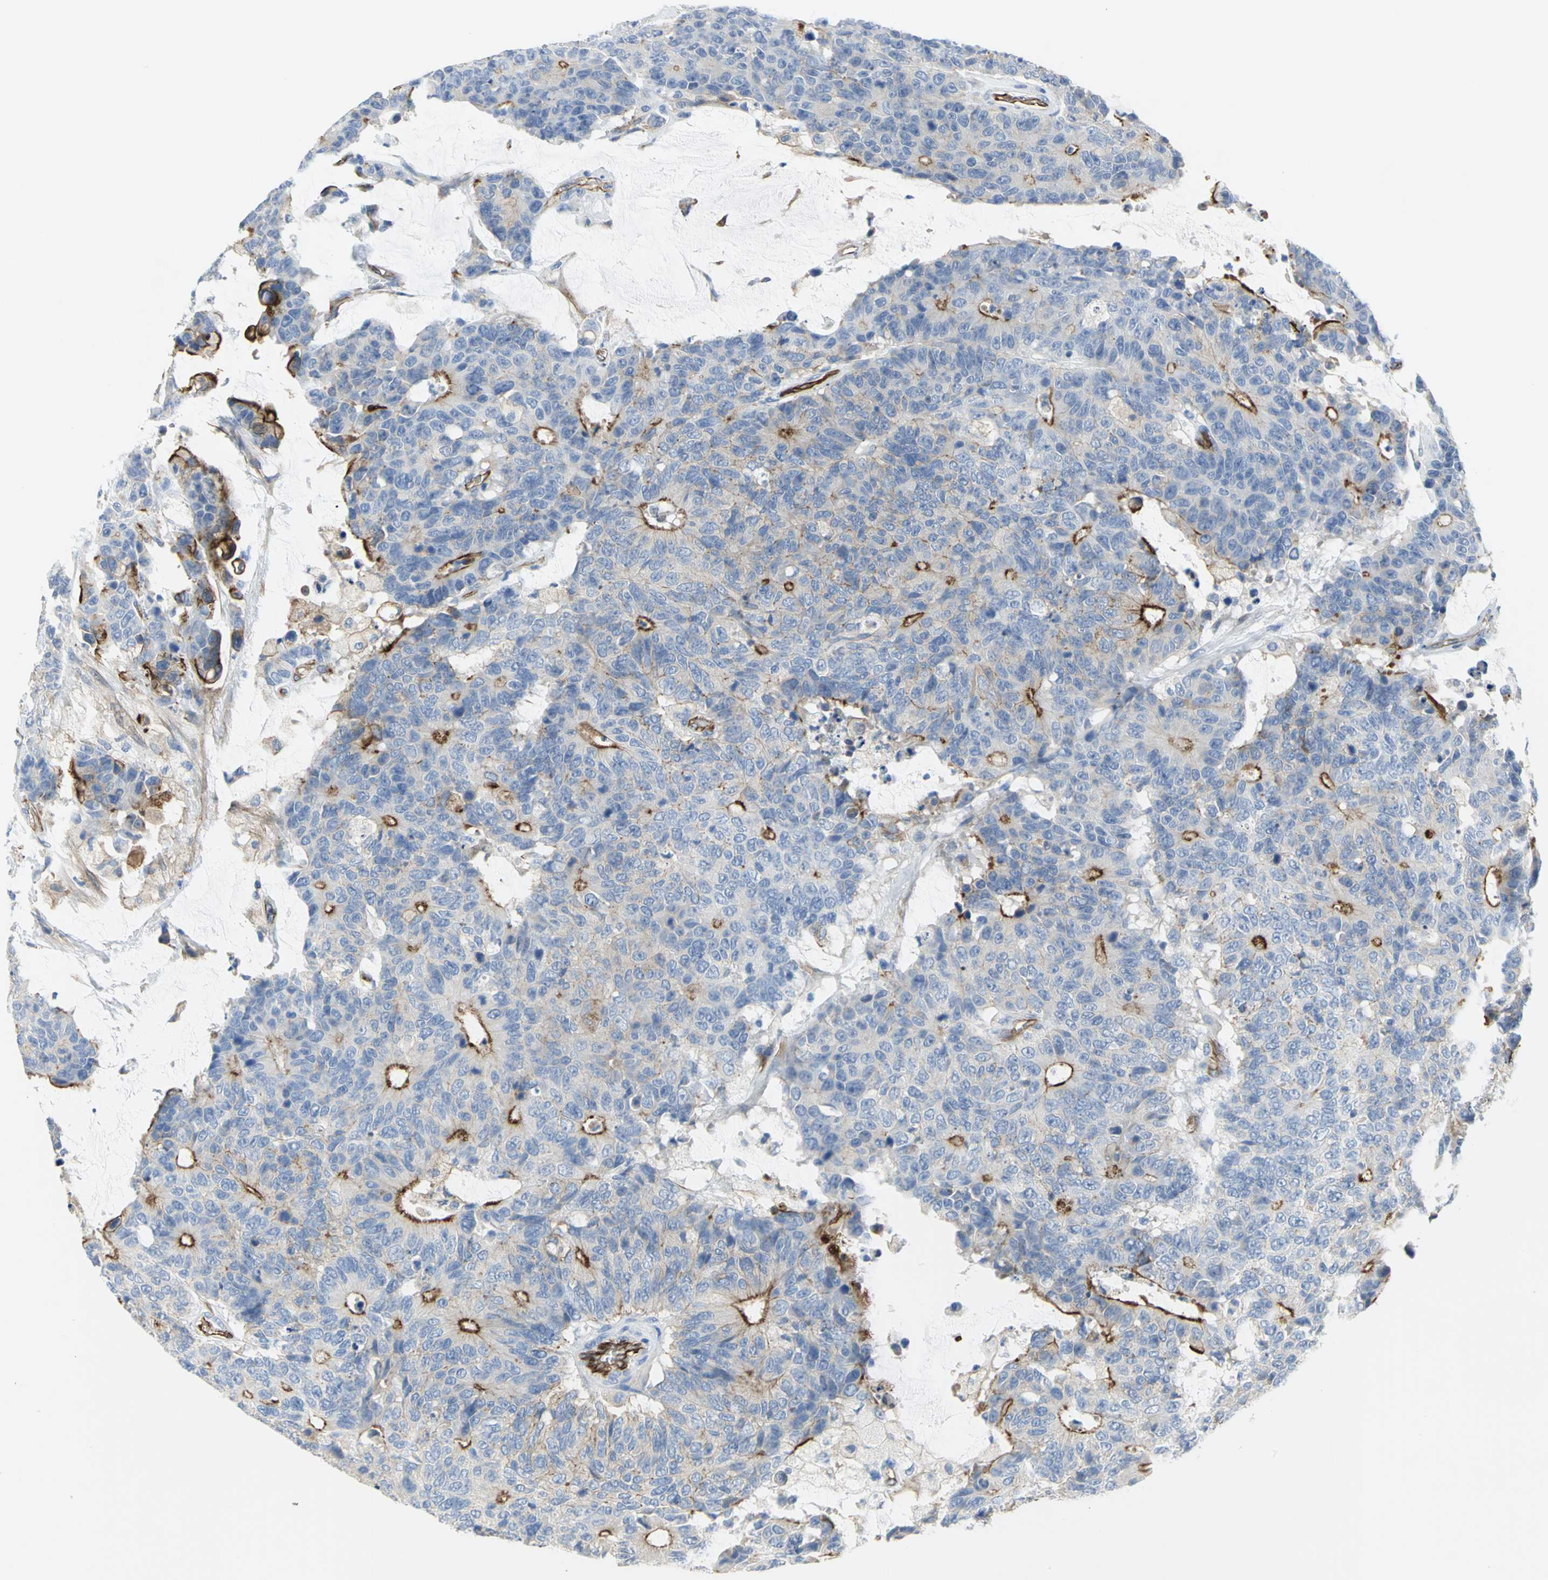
{"staining": {"intensity": "strong", "quantity": "<25%", "location": "cytoplasmic/membranous"}, "tissue": "colorectal cancer", "cell_type": "Tumor cells", "image_type": "cancer", "snomed": [{"axis": "morphology", "description": "Adenocarcinoma, NOS"}, {"axis": "topography", "description": "Colon"}], "caption": "The image exhibits immunohistochemical staining of adenocarcinoma (colorectal). There is strong cytoplasmic/membranous positivity is present in about <25% of tumor cells.", "gene": "FLNB", "patient": {"sex": "female", "age": 86}}